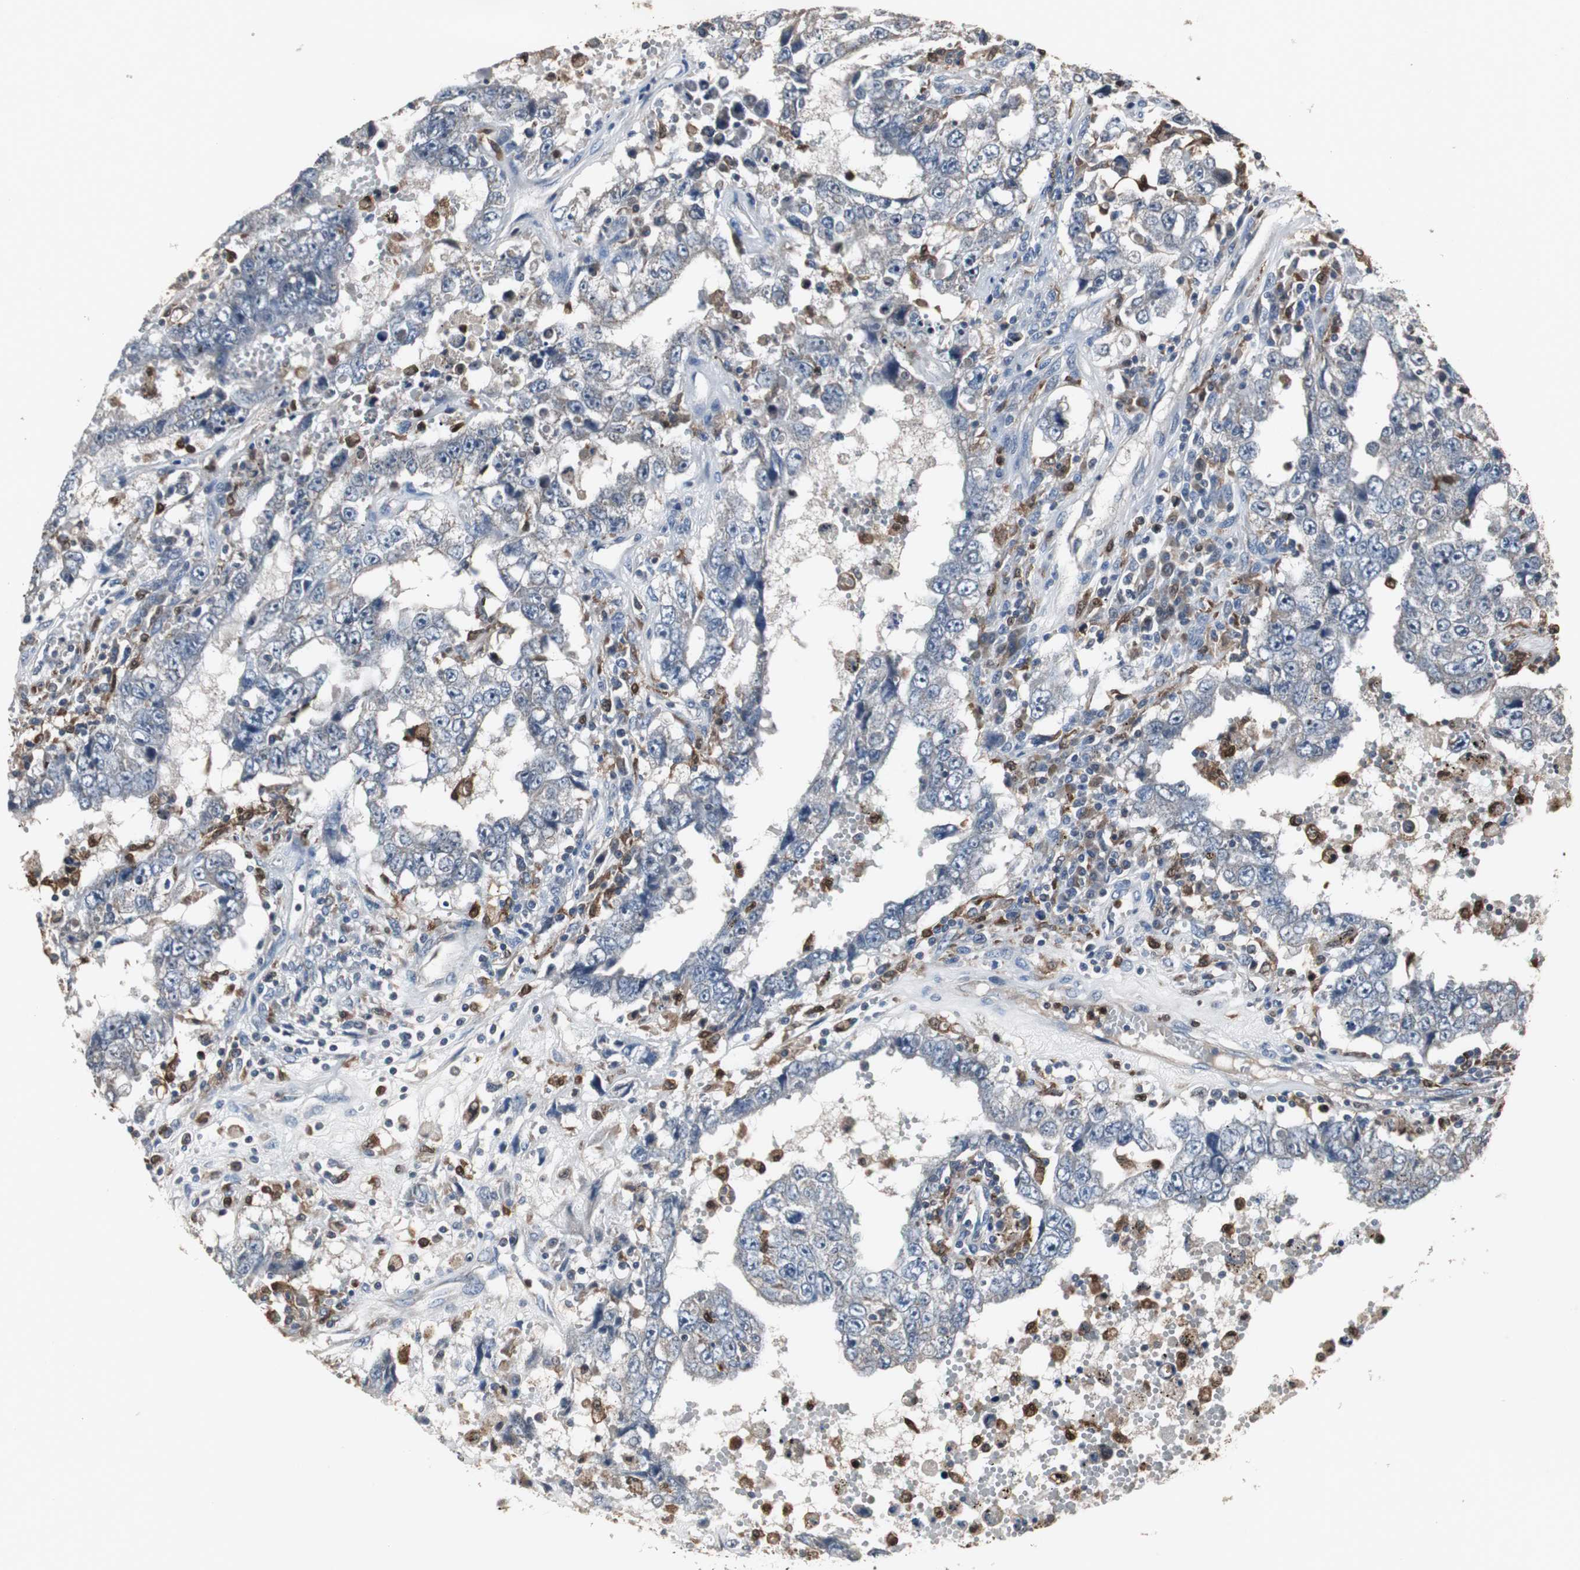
{"staining": {"intensity": "negative", "quantity": "none", "location": "none"}, "tissue": "testis cancer", "cell_type": "Tumor cells", "image_type": "cancer", "snomed": [{"axis": "morphology", "description": "Carcinoma, Embryonal, NOS"}, {"axis": "topography", "description": "Testis"}], "caption": "Immunohistochemistry (IHC) micrograph of testis embryonal carcinoma stained for a protein (brown), which demonstrates no staining in tumor cells.", "gene": "NCF2", "patient": {"sex": "male", "age": 26}}